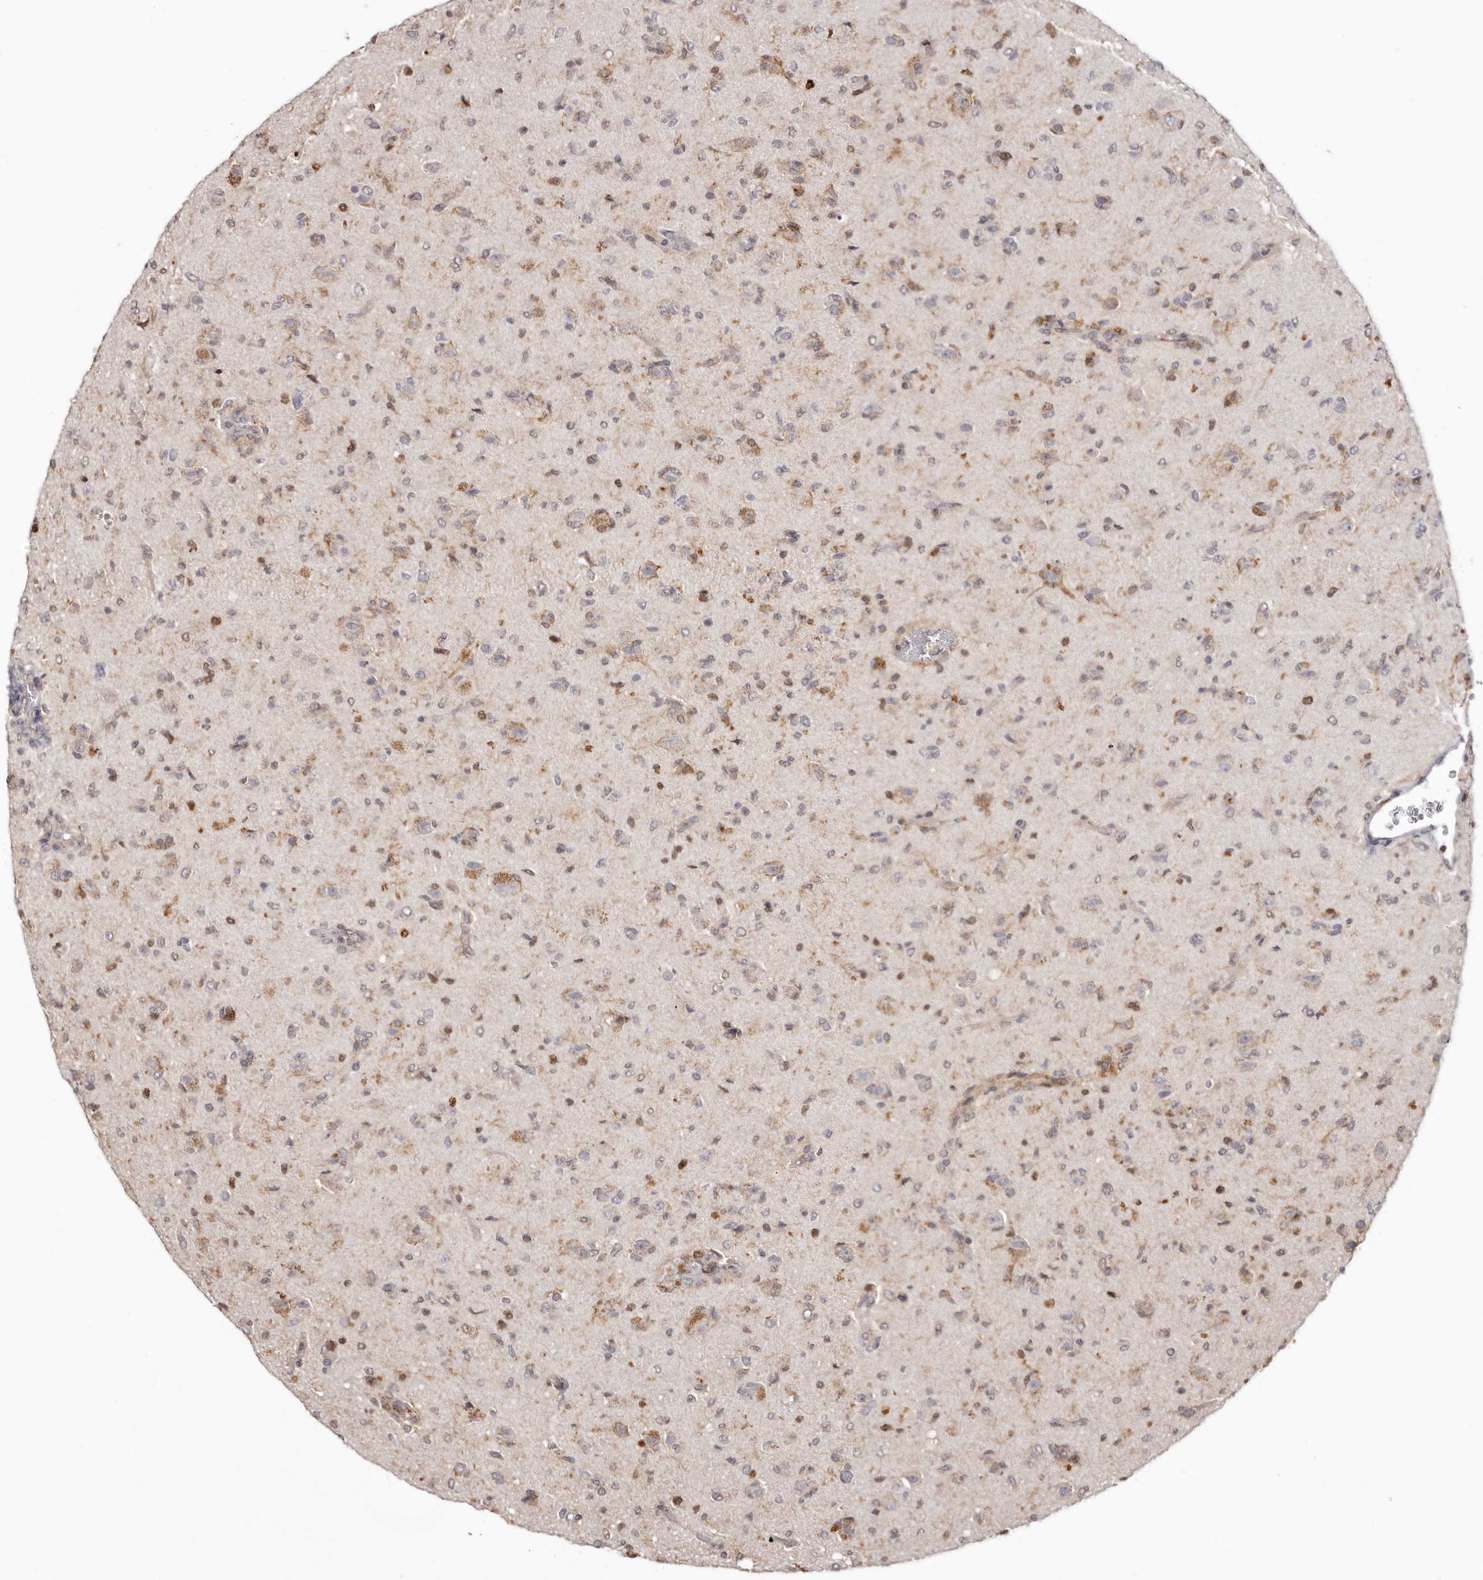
{"staining": {"intensity": "moderate", "quantity": "25%-75%", "location": "cytoplasmic/membranous"}, "tissue": "glioma", "cell_type": "Tumor cells", "image_type": "cancer", "snomed": [{"axis": "morphology", "description": "Glioma, malignant, High grade"}, {"axis": "topography", "description": "Brain"}], "caption": "Immunohistochemistry histopathology image of glioma stained for a protein (brown), which demonstrates medium levels of moderate cytoplasmic/membranous staining in about 25%-75% of tumor cells.", "gene": "NOTCH1", "patient": {"sex": "female", "age": 57}}